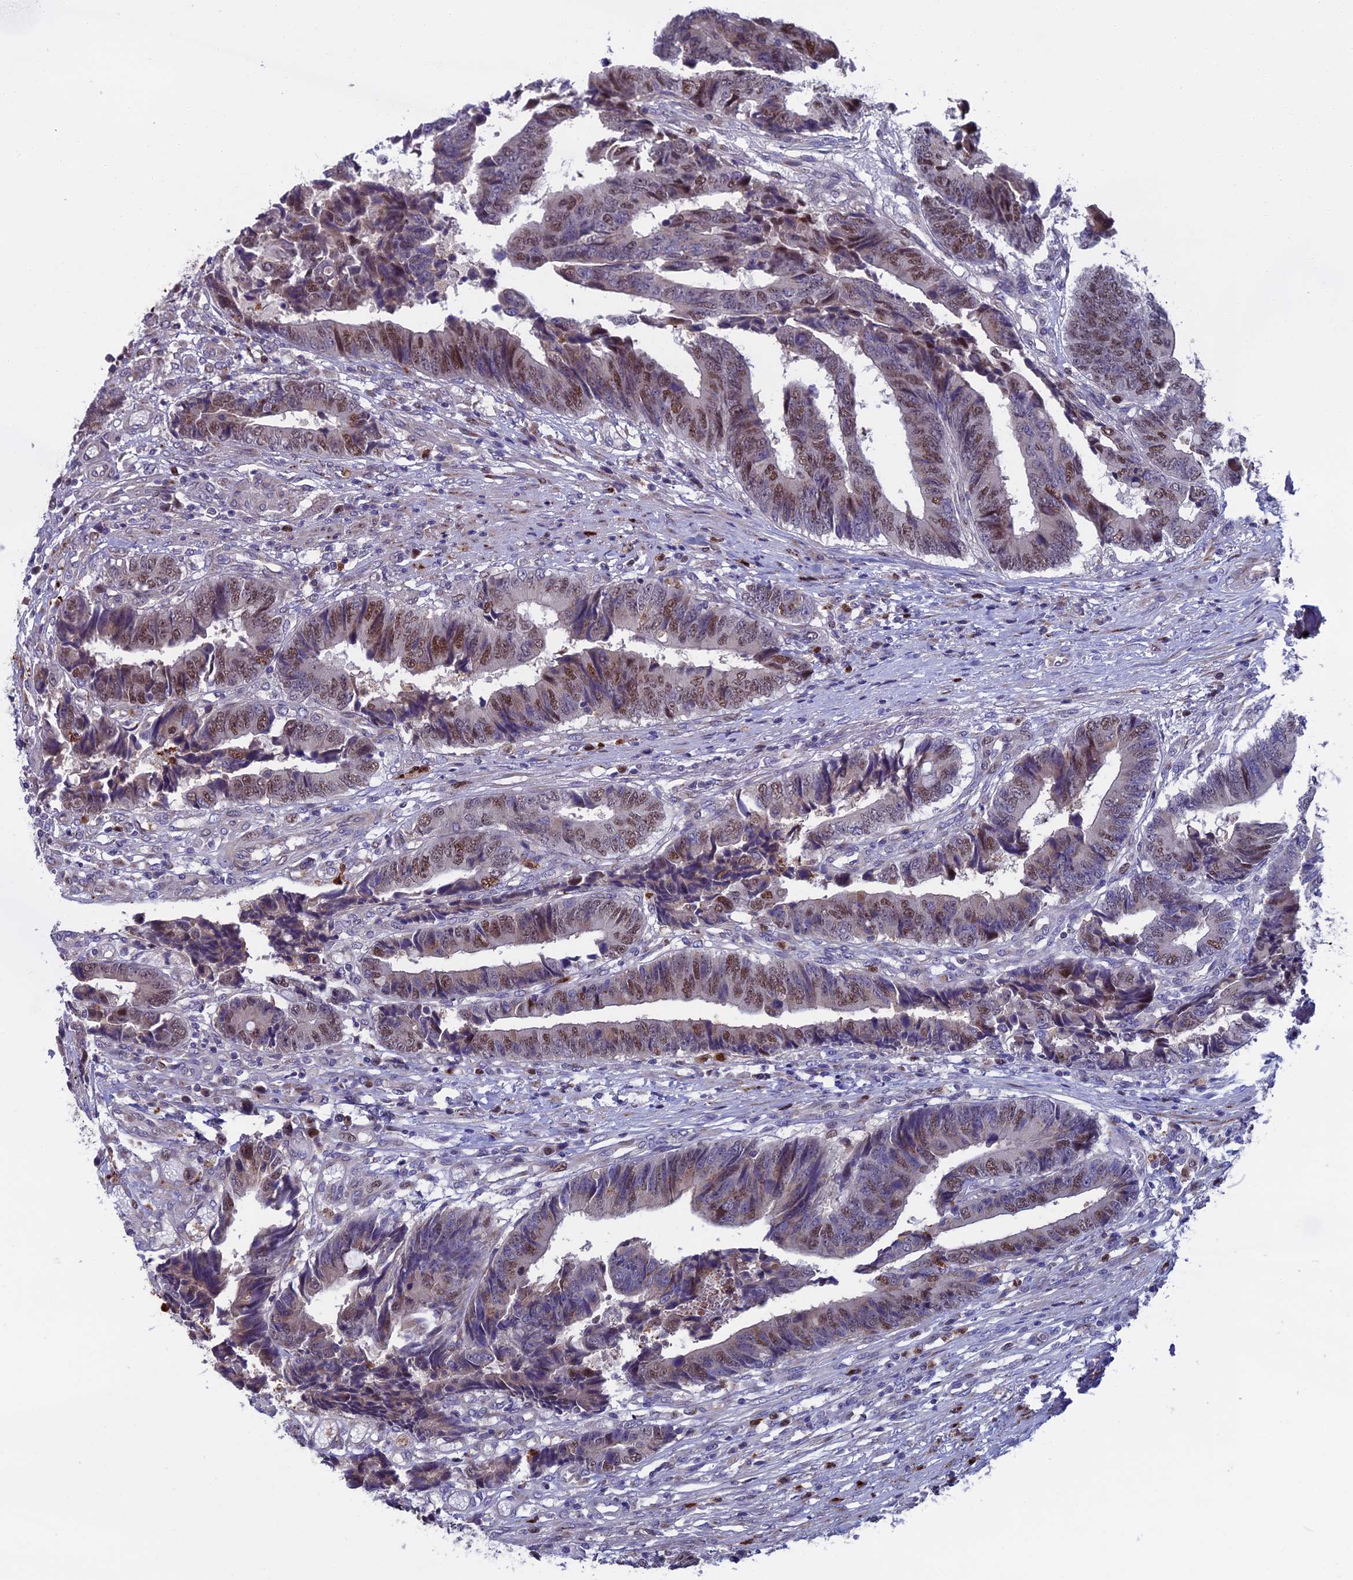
{"staining": {"intensity": "moderate", "quantity": "25%-75%", "location": "nuclear"}, "tissue": "colorectal cancer", "cell_type": "Tumor cells", "image_type": "cancer", "snomed": [{"axis": "morphology", "description": "Adenocarcinoma, NOS"}, {"axis": "topography", "description": "Rectum"}], "caption": "High-power microscopy captured an immunohistochemistry (IHC) image of colorectal cancer, revealing moderate nuclear staining in approximately 25%-75% of tumor cells.", "gene": "LIG1", "patient": {"sex": "male", "age": 84}}